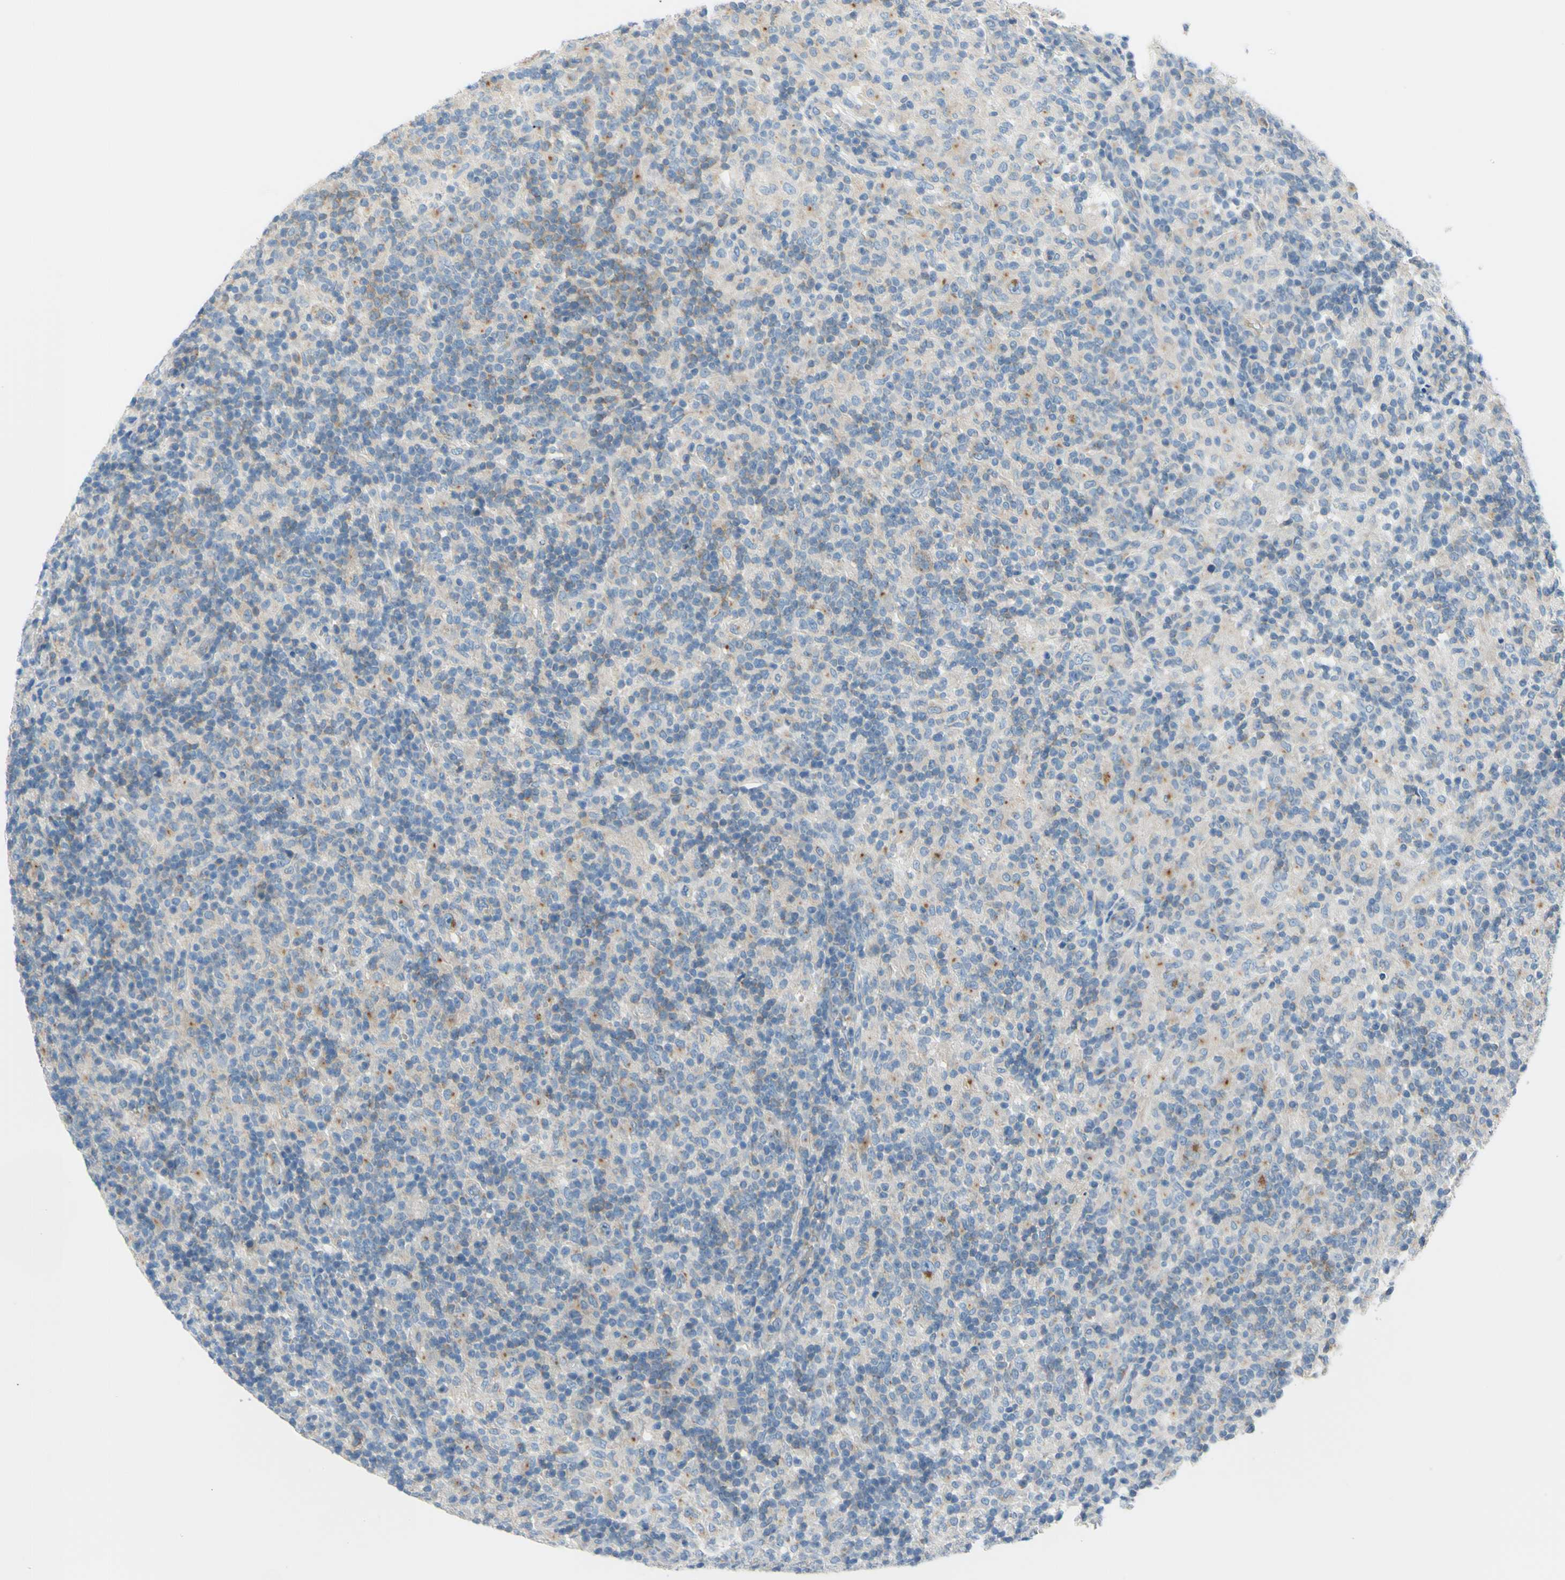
{"staining": {"intensity": "negative", "quantity": "none", "location": "none"}, "tissue": "lymphoma", "cell_type": "Tumor cells", "image_type": "cancer", "snomed": [{"axis": "morphology", "description": "Hodgkin's disease, NOS"}, {"axis": "topography", "description": "Lymph node"}], "caption": "An immunohistochemistry histopathology image of lymphoma is shown. There is no staining in tumor cells of lymphoma. (Brightfield microscopy of DAB (3,3'-diaminobenzidine) IHC at high magnification).", "gene": "FRMD4B", "patient": {"sex": "male", "age": 70}}